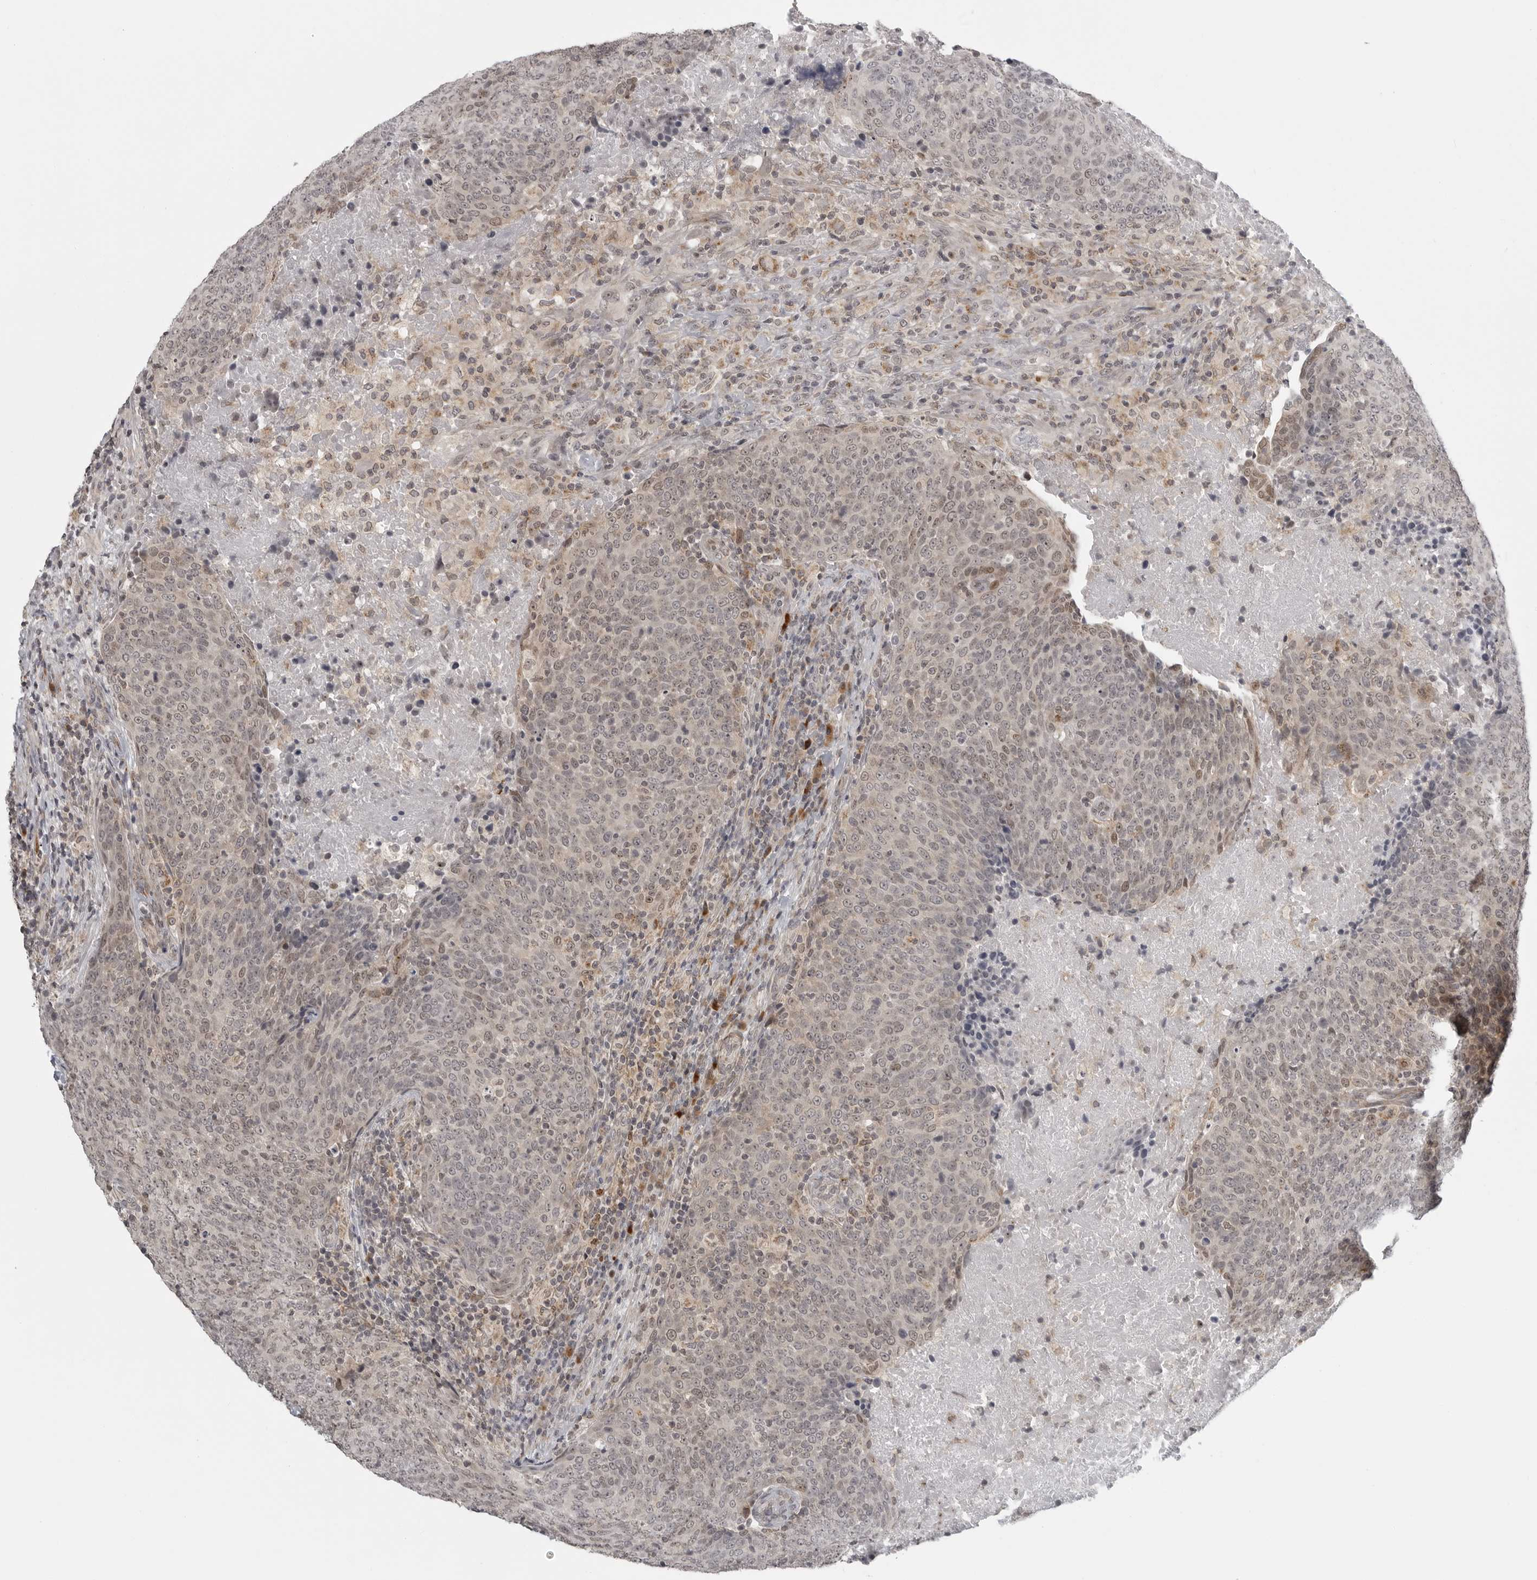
{"staining": {"intensity": "moderate", "quantity": "25%-75%", "location": "nuclear"}, "tissue": "head and neck cancer", "cell_type": "Tumor cells", "image_type": "cancer", "snomed": [{"axis": "morphology", "description": "Squamous cell carcinoma, NOS"}, {"axis": "morphology", "description": "Squamous cell carcinoma, metastatic, NOS"}, {"axis": "topography", "description": "Lymph node"}, {"axis": "topography", "description": "Head-Neck"}], "caption": "Immunohistochemical staining of head and neck cancer (squamous cell carcinoma) shows medium levels of moderate nuclear positivity in approximately 25%-75% of tumor cells.", "gene": "TUT4", "patient": {"sex": "male", "age": 62}}